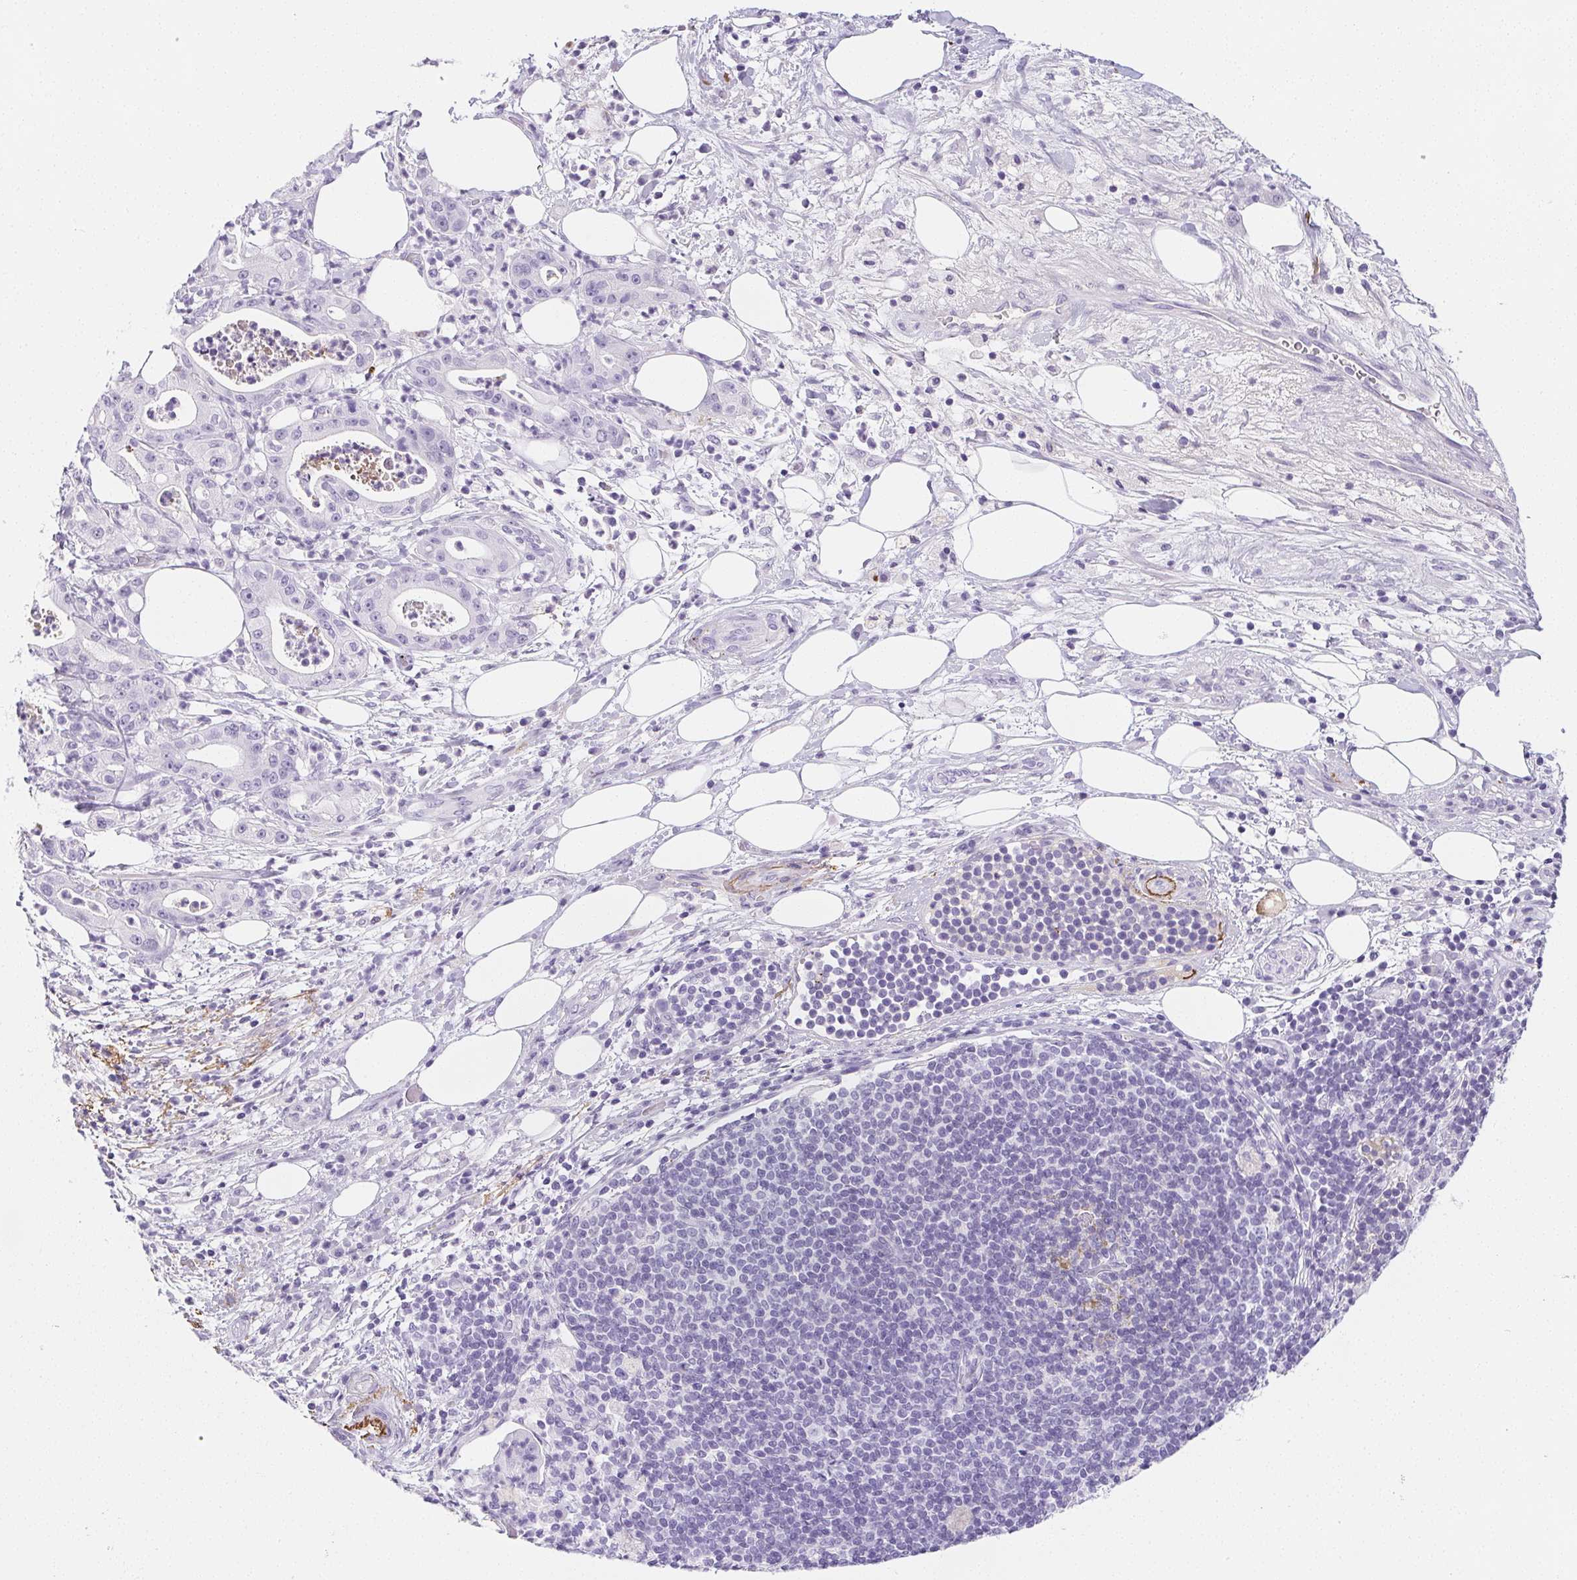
{"staining": {"intensity": "negative", "quantity": "none", "location": "none"}, "tissue": "pancreatic cancer", "cell_type": "Tumor cells", "image_type": "cancer", "snomed": [{"axis": "morphology", "description": "Adenocarcinoma, NOS"}, {"axis": "topography", "description": "Pancreas"}], "caption": "The image reveals no significant staining in tumor cells of pancreatic cancer (adenocarcinoma).", "gene": "VTN", "patient": {"sex": "male", "age": 71}}